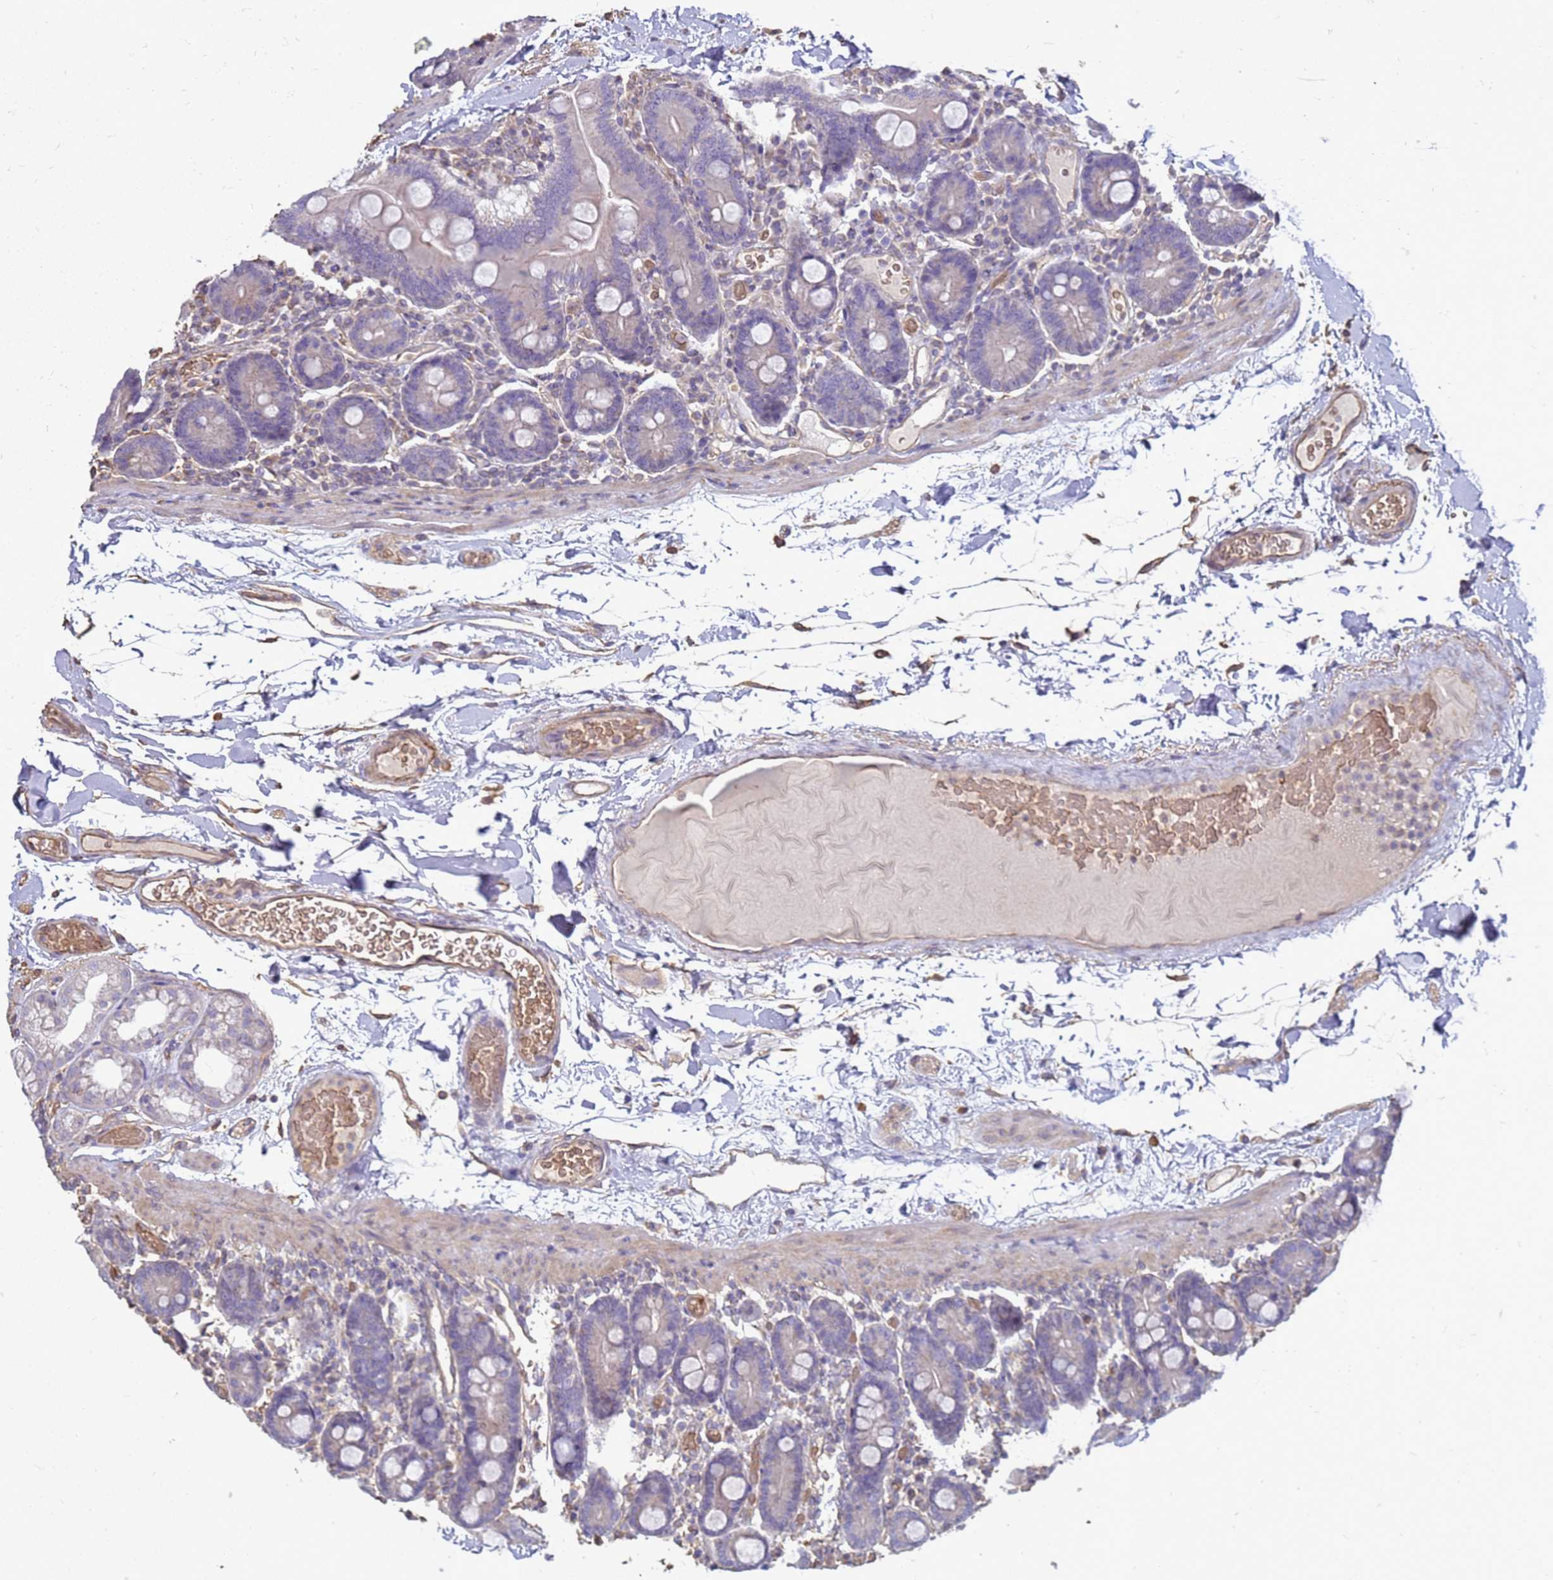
{"staining": {"intensity": "negative", "quantity": "none", "location": "none"}, "tissue": "duodenum", "cell_type": "Glandular cells", "image_type": "normal", "snomed": [{"axis": "morphology", "description": "Normal tissue, NOS"}, {"axis": "topography", "description": "Duodenum"}], "caption": "The histopathology image reveals no staining of glandular cells in normal duodenum. (Stains: DAB immunohistochemistry (IHC) with hematoxylin counter stain, Microscopy: brightfield microscopy at high magnification).", "gene": "SGIP1", "patient": {"sex": "male", "age": 55}}